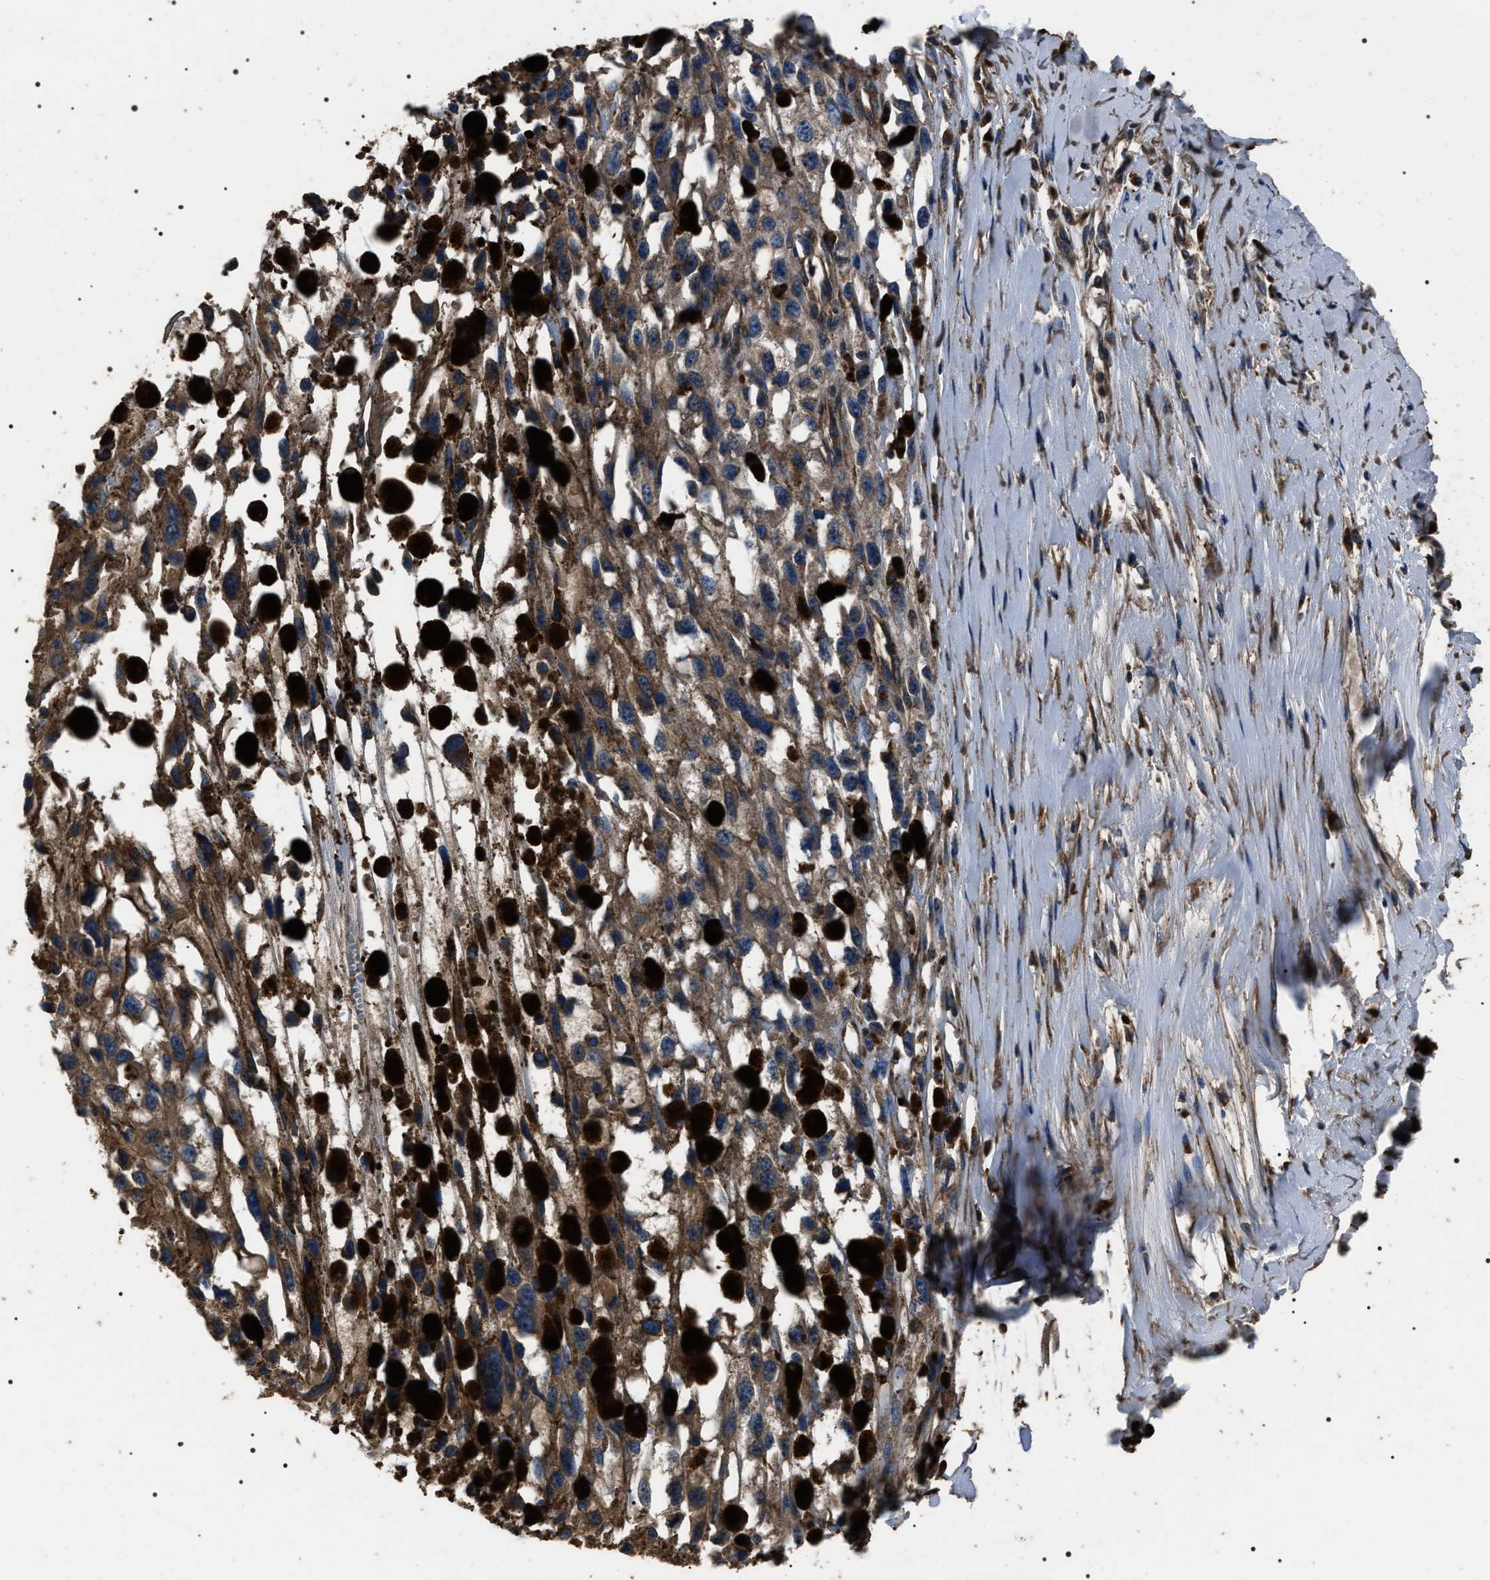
{"staining": {"intensity": "weak", "quantity": ">75%", "location": "cytoplasmic/membranous"}, "tissue": "melanoma", "cell_type": "Tumor cells", "image_type": "cancer", "snomed": [{"axis": "morphology", "description": "Malignant melanoma, Metastatic site"}, {"axis": "topography", "description": "Lymph node"}], "caption": "Immunohistochemical staining of melanoma reveals low levels of weak cytoplasmic/membranous protein positivity in approximately >75% of tumor cells.", "gene": "HSCB", "patient": {"sex": "male", "age": 59}}